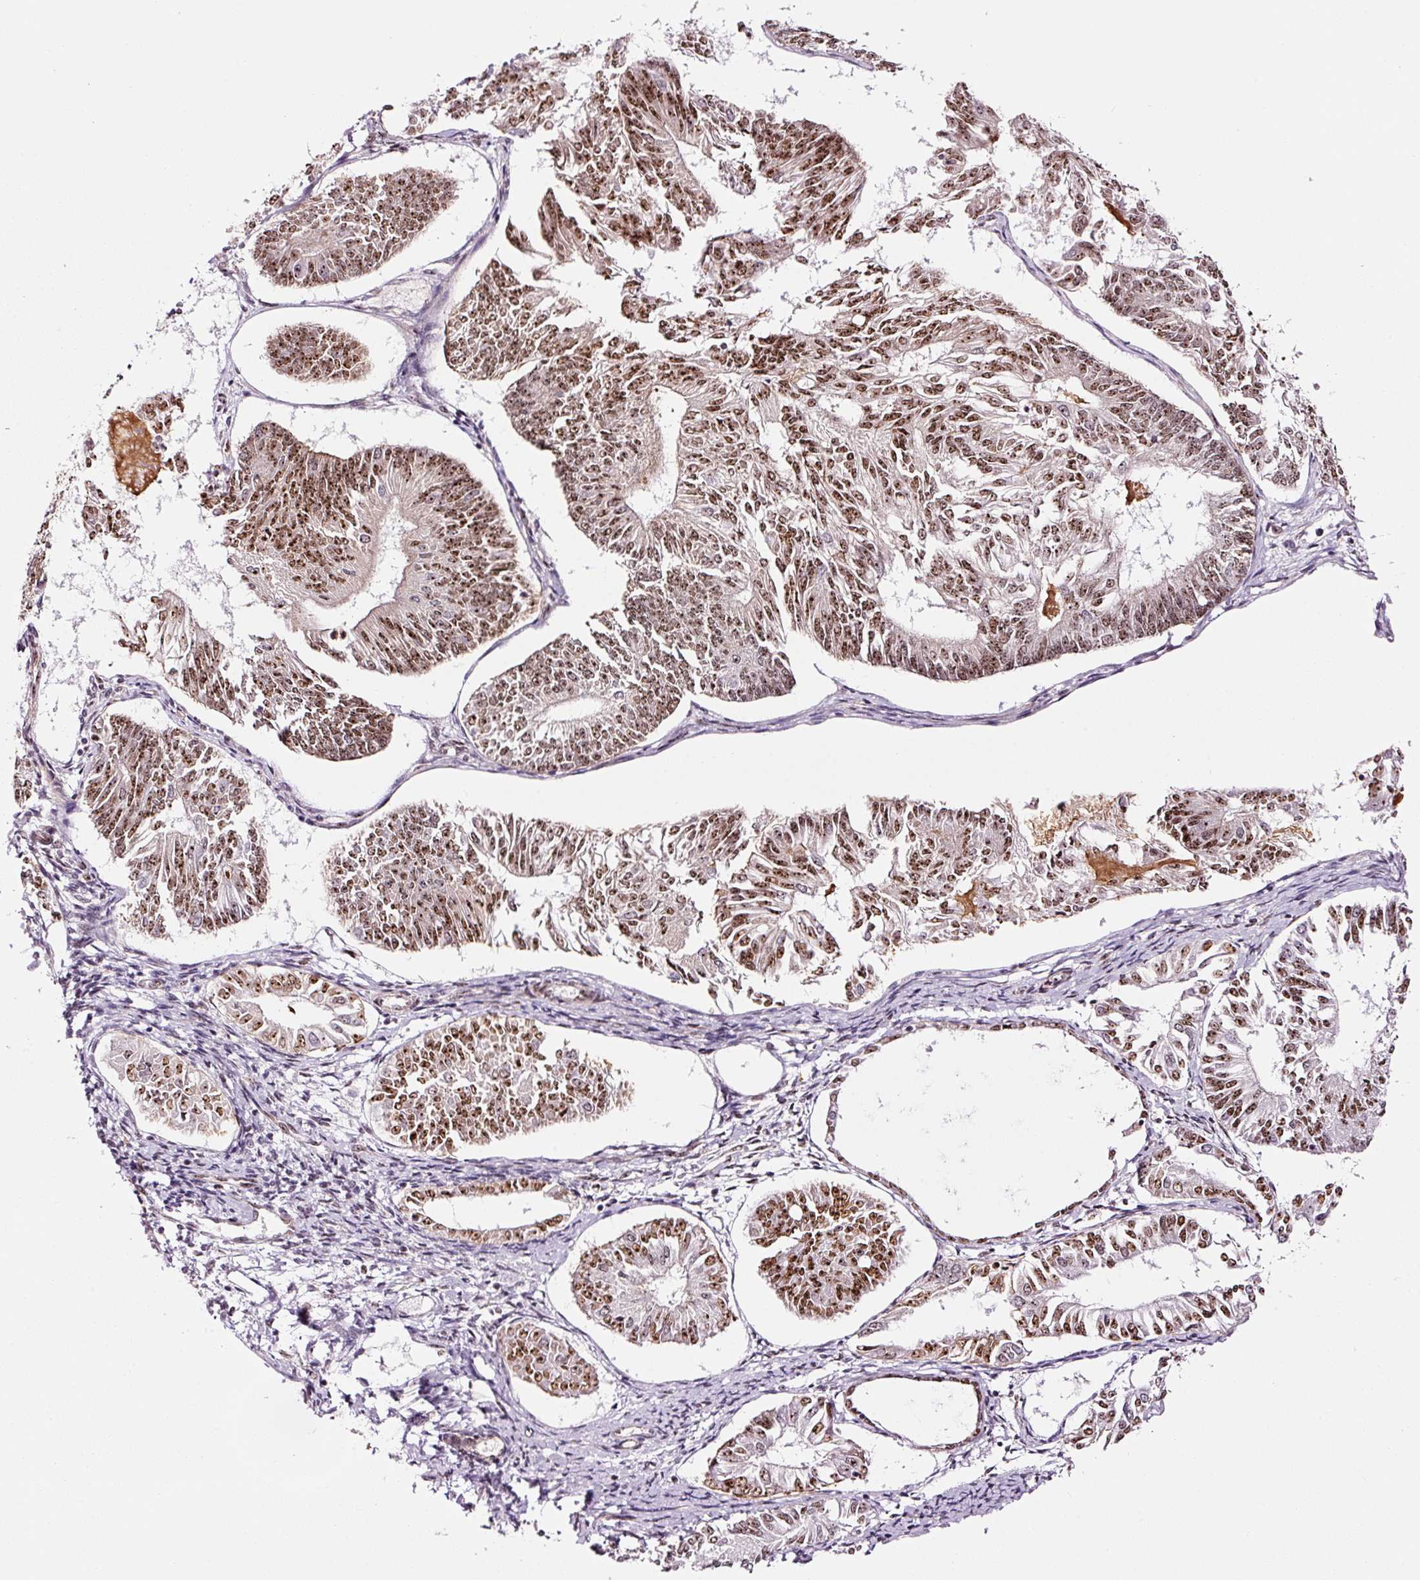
{"staining": {"intensity": "strong", "quantity": ">75%", "location": "nuclear"}, "tissue": "endometrial cancer", "cell_type": "Tumor cells", "image_type": "cancer", "snomed": [{"axis": "morphology", "description": "Adenocarcinoma, NOS"}, {"axis": "topography", "description": "Endometrium"}], "caption": "Endometrial cancer (adenocarcinoma) stained with a protein marker exhibits strong staining in tumor cells.", "gene": "GNL3", "patient": {"sex": "female", "age": 58}}